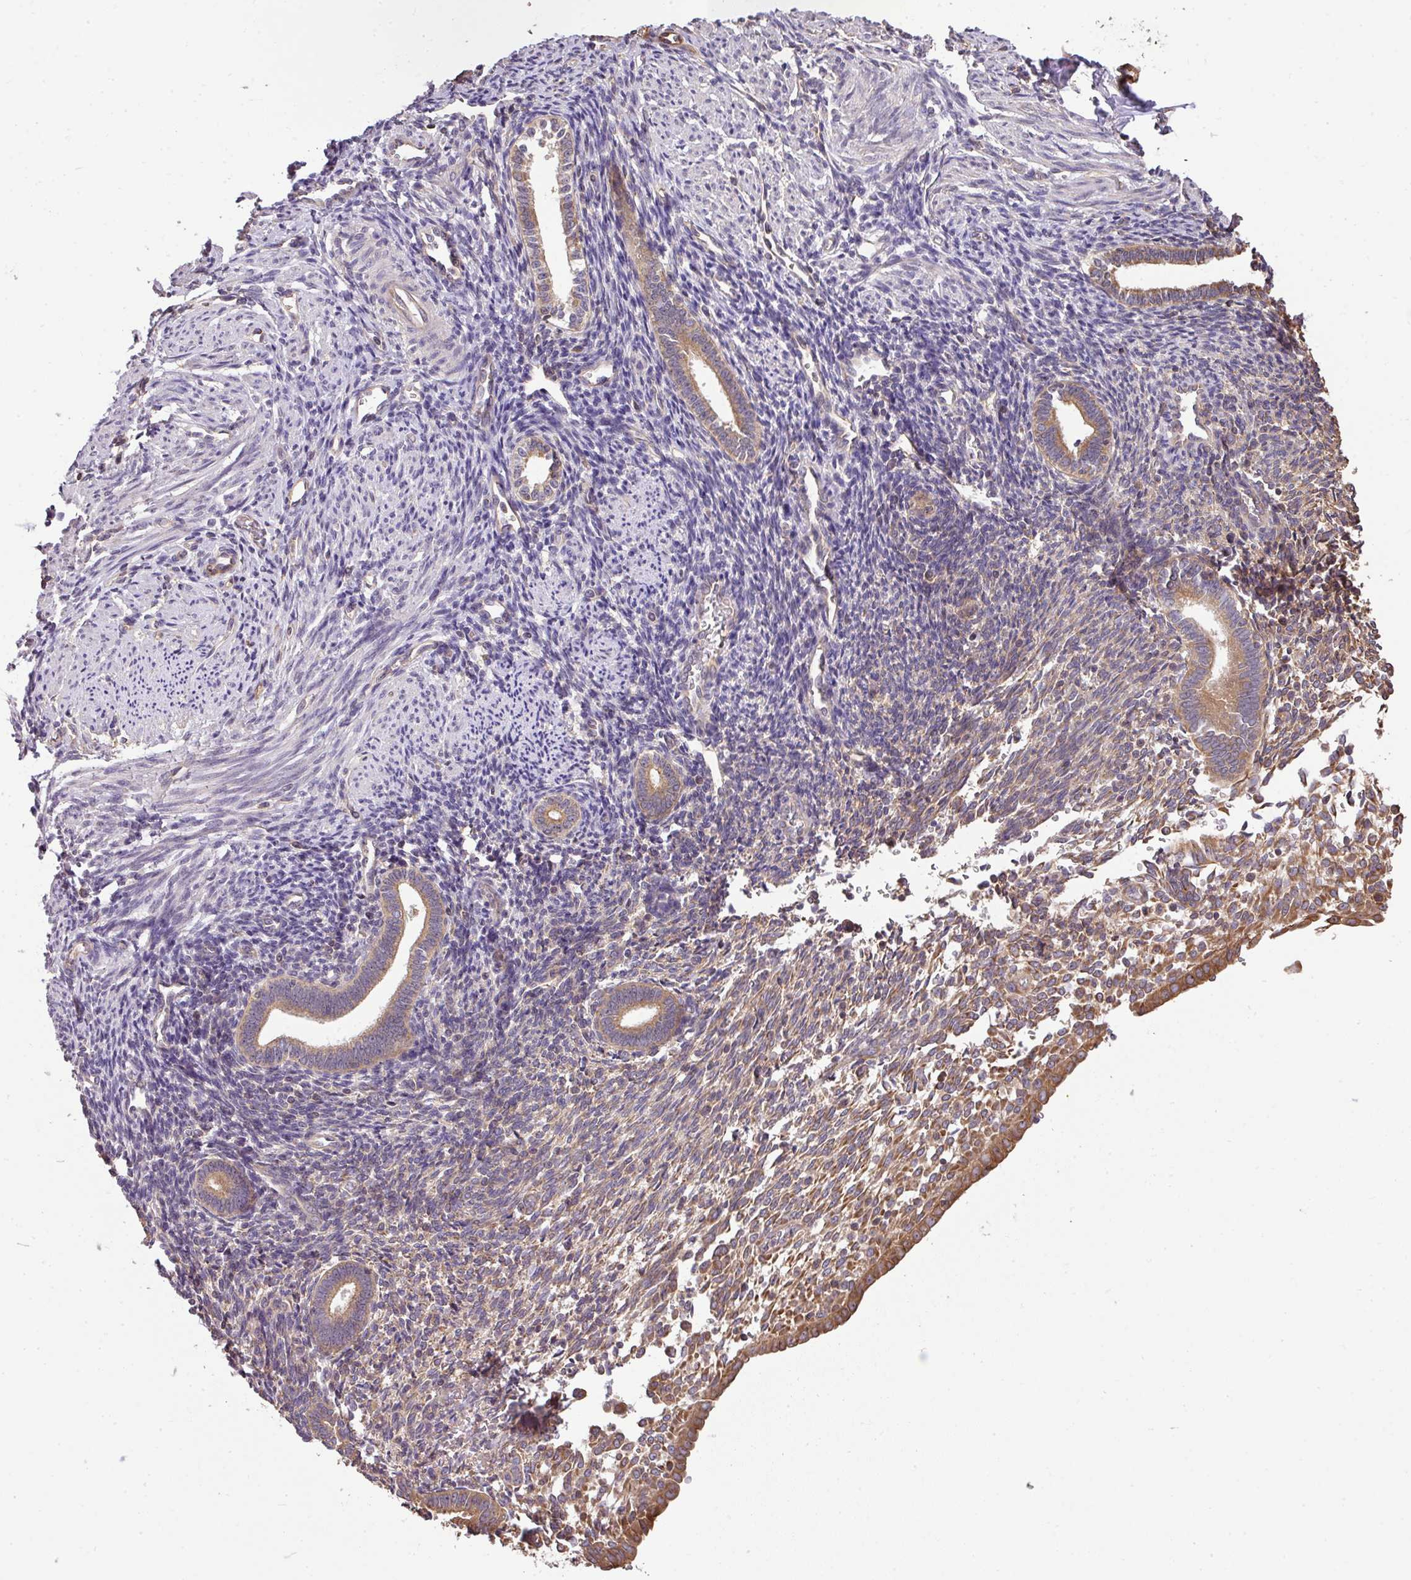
{"staining": {"intensity": "moderate", "quantity": "<25%", "location": "cytoplasmic/membranous"}, "tissue": "endometrium", "cell_type": "Cells in endometrial stroma", "image_type": "normal", "snomed": [{"axis": "morphology", "description": "Normal tissue, NOS"}, {"axis": "topography", "description": "Endometrium"}], "caption": "A high-resolution image shows immunohistochemistry (IHC) staining of normal endometrium, which exhibits moderate cytoplasmic/membranous expression in approximately <25% of cells in endometrial stroma. Using DAB (brown) and hematoxylin (blue) stains, captured at high magnification using brightfield microscopy.", "gene": "VENTX", "patient": {"sex": "female", "age": 32}}